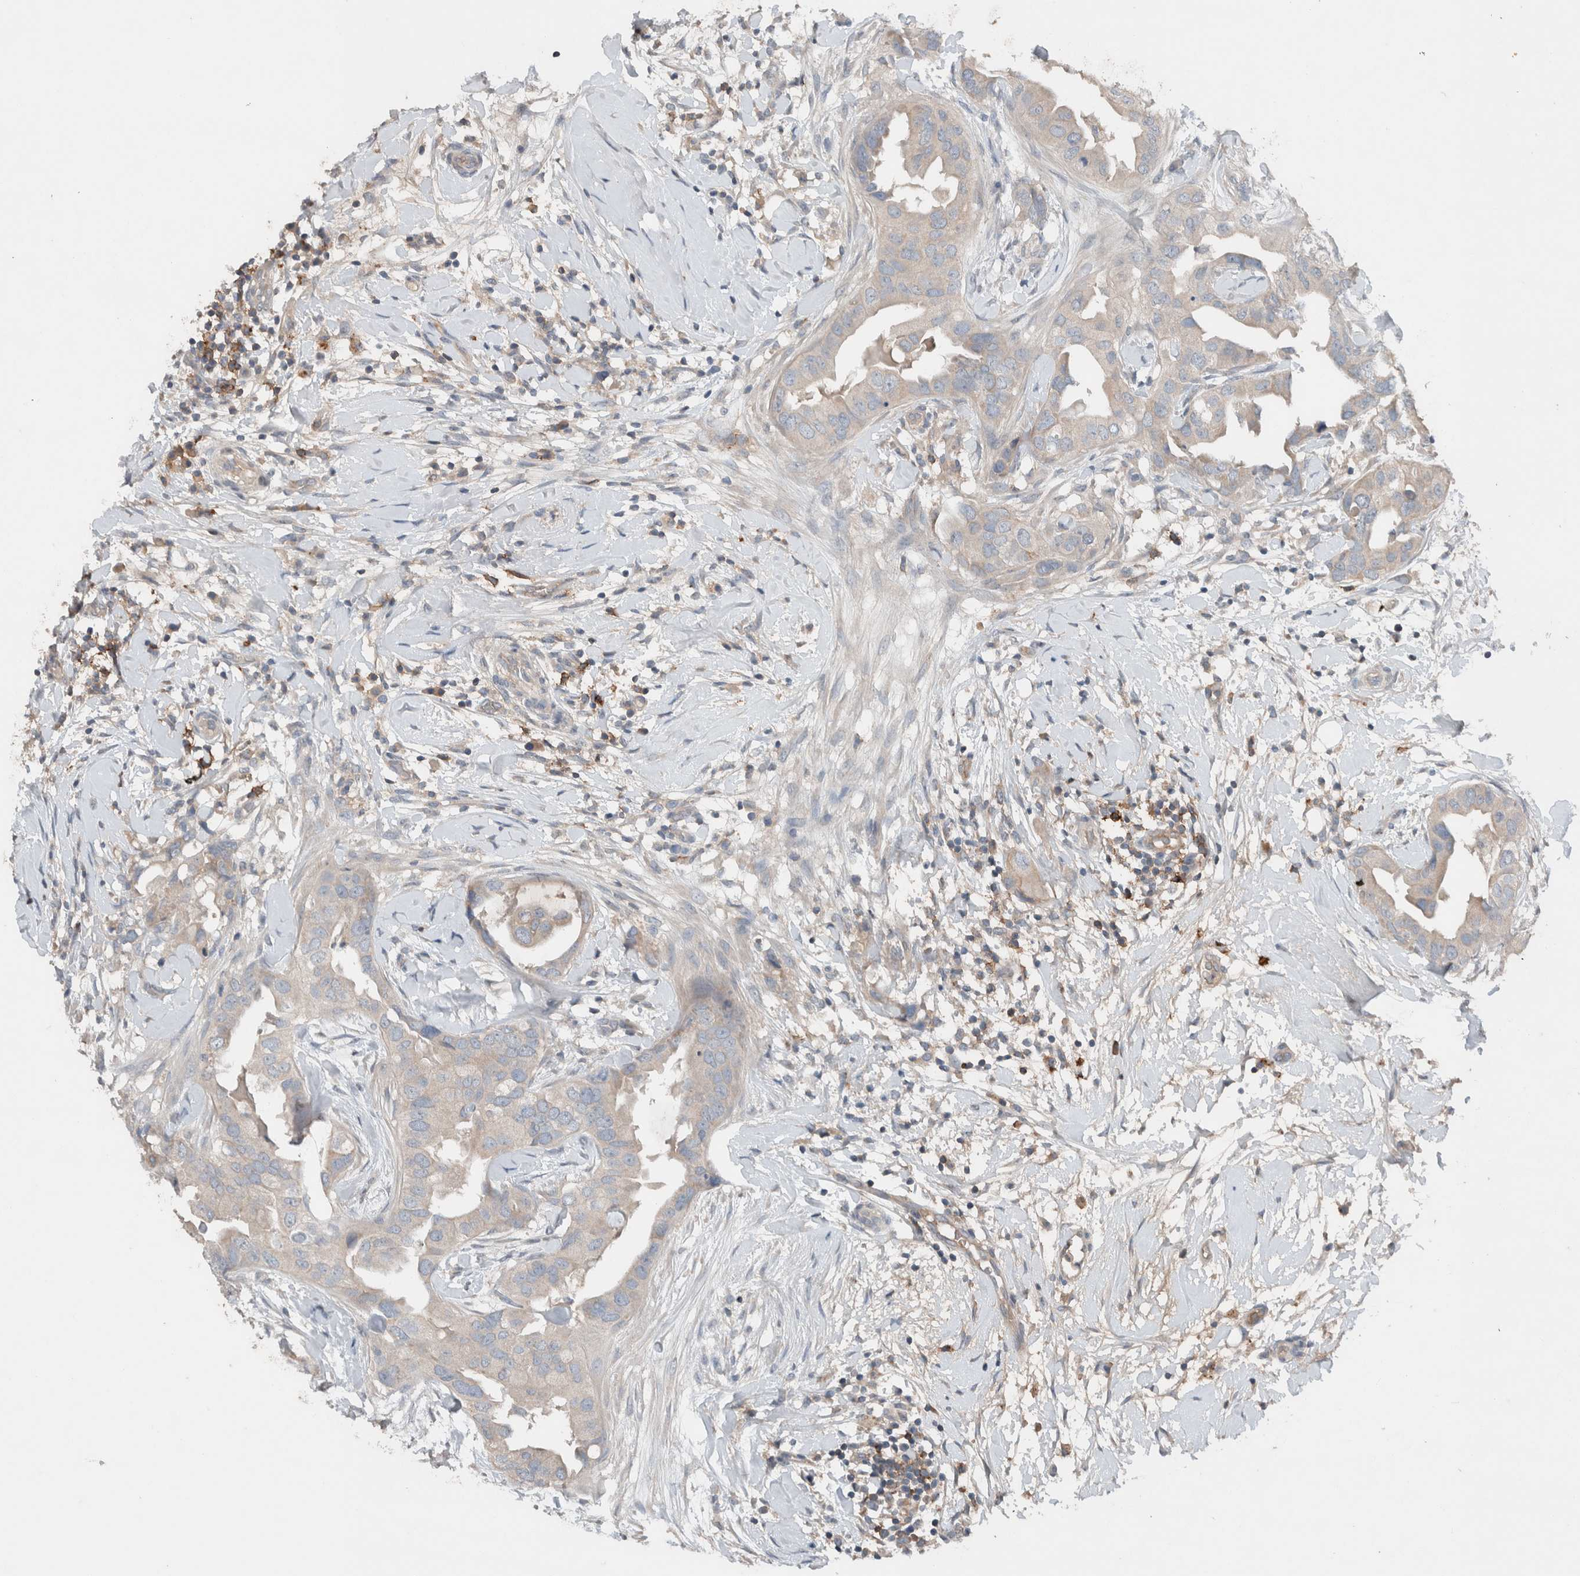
{"staining": {"intensity": "negative", "quantity": "none", "location": "none"}, "tissue": "breast cancer", "cell_type": "Tumor cells", "image_type": "cancer", "snomed": [{"axis": "morphology", "description": "Duct carcinoma"}, {"axis": "topography", "description": "Breast"}], "caption": "Immunohistochemistry image of neoplastic tissue: human breast cancer stained with DAB (3,3'-diaminobenzidine) displays no significant protein expression in tumor cells. Nuclei are stained in blue.", "gene": "UGCG", "patient": {"sex": "female", "age": 40}}